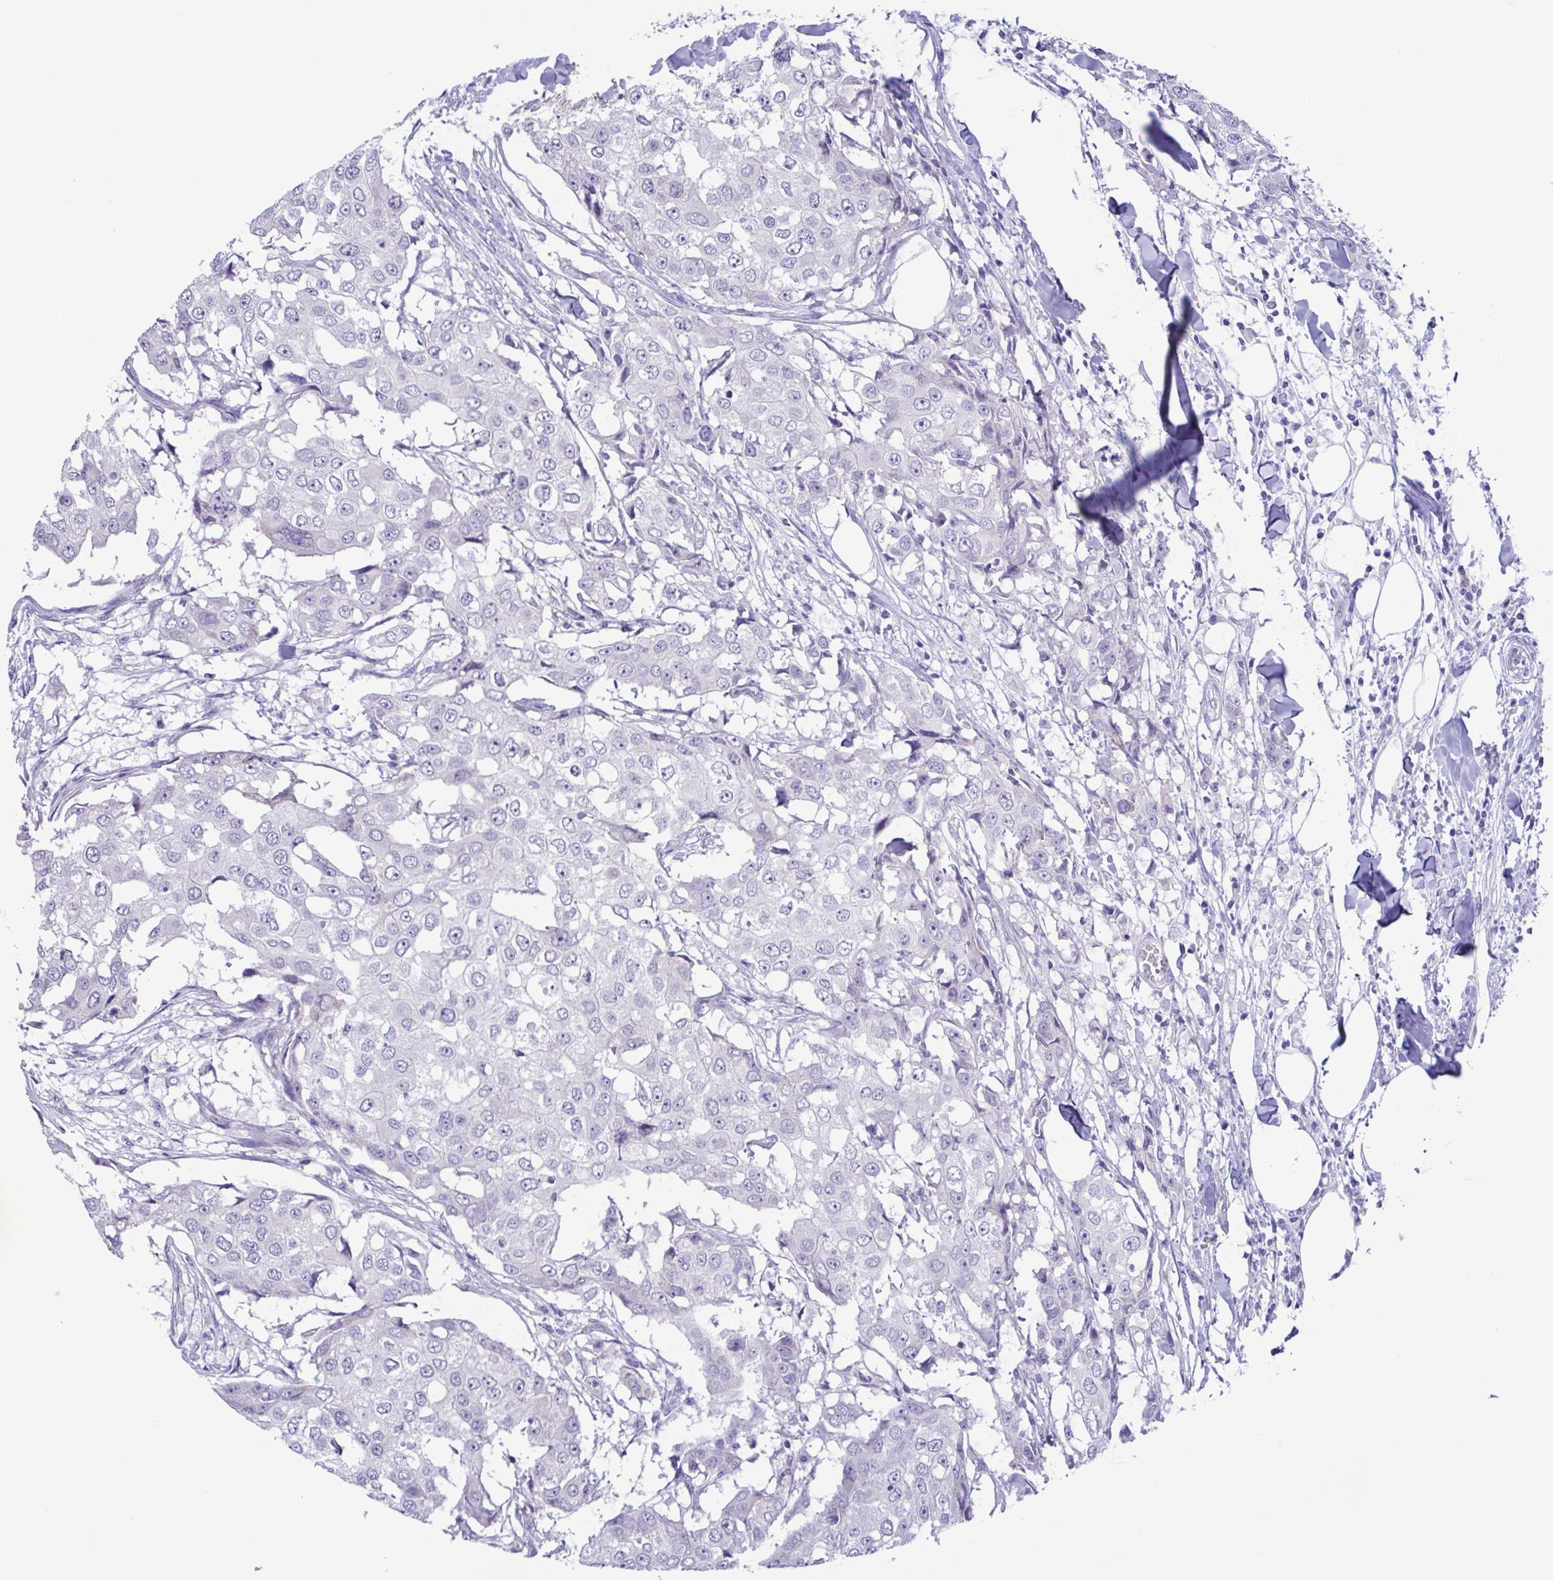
{"staining": {"intensity": "negative", "quantity": "none", "location": "none"}, "tissue": "breast cancer", "cell_type": "Tumor cells", "image_type": "cancer", "snomed": [{"axis": "morphology", "description": "Duct carcinoma"}, {"axis": "topography", "description": "Breast"}], "caption": "A high-resolution micrograph shows IHC staining of breast intraductal carcinoma, which exhibits no significant expression in tumor cells.", "gene": "TNNI3", "patient": {"sex": "female", "age": 27}}